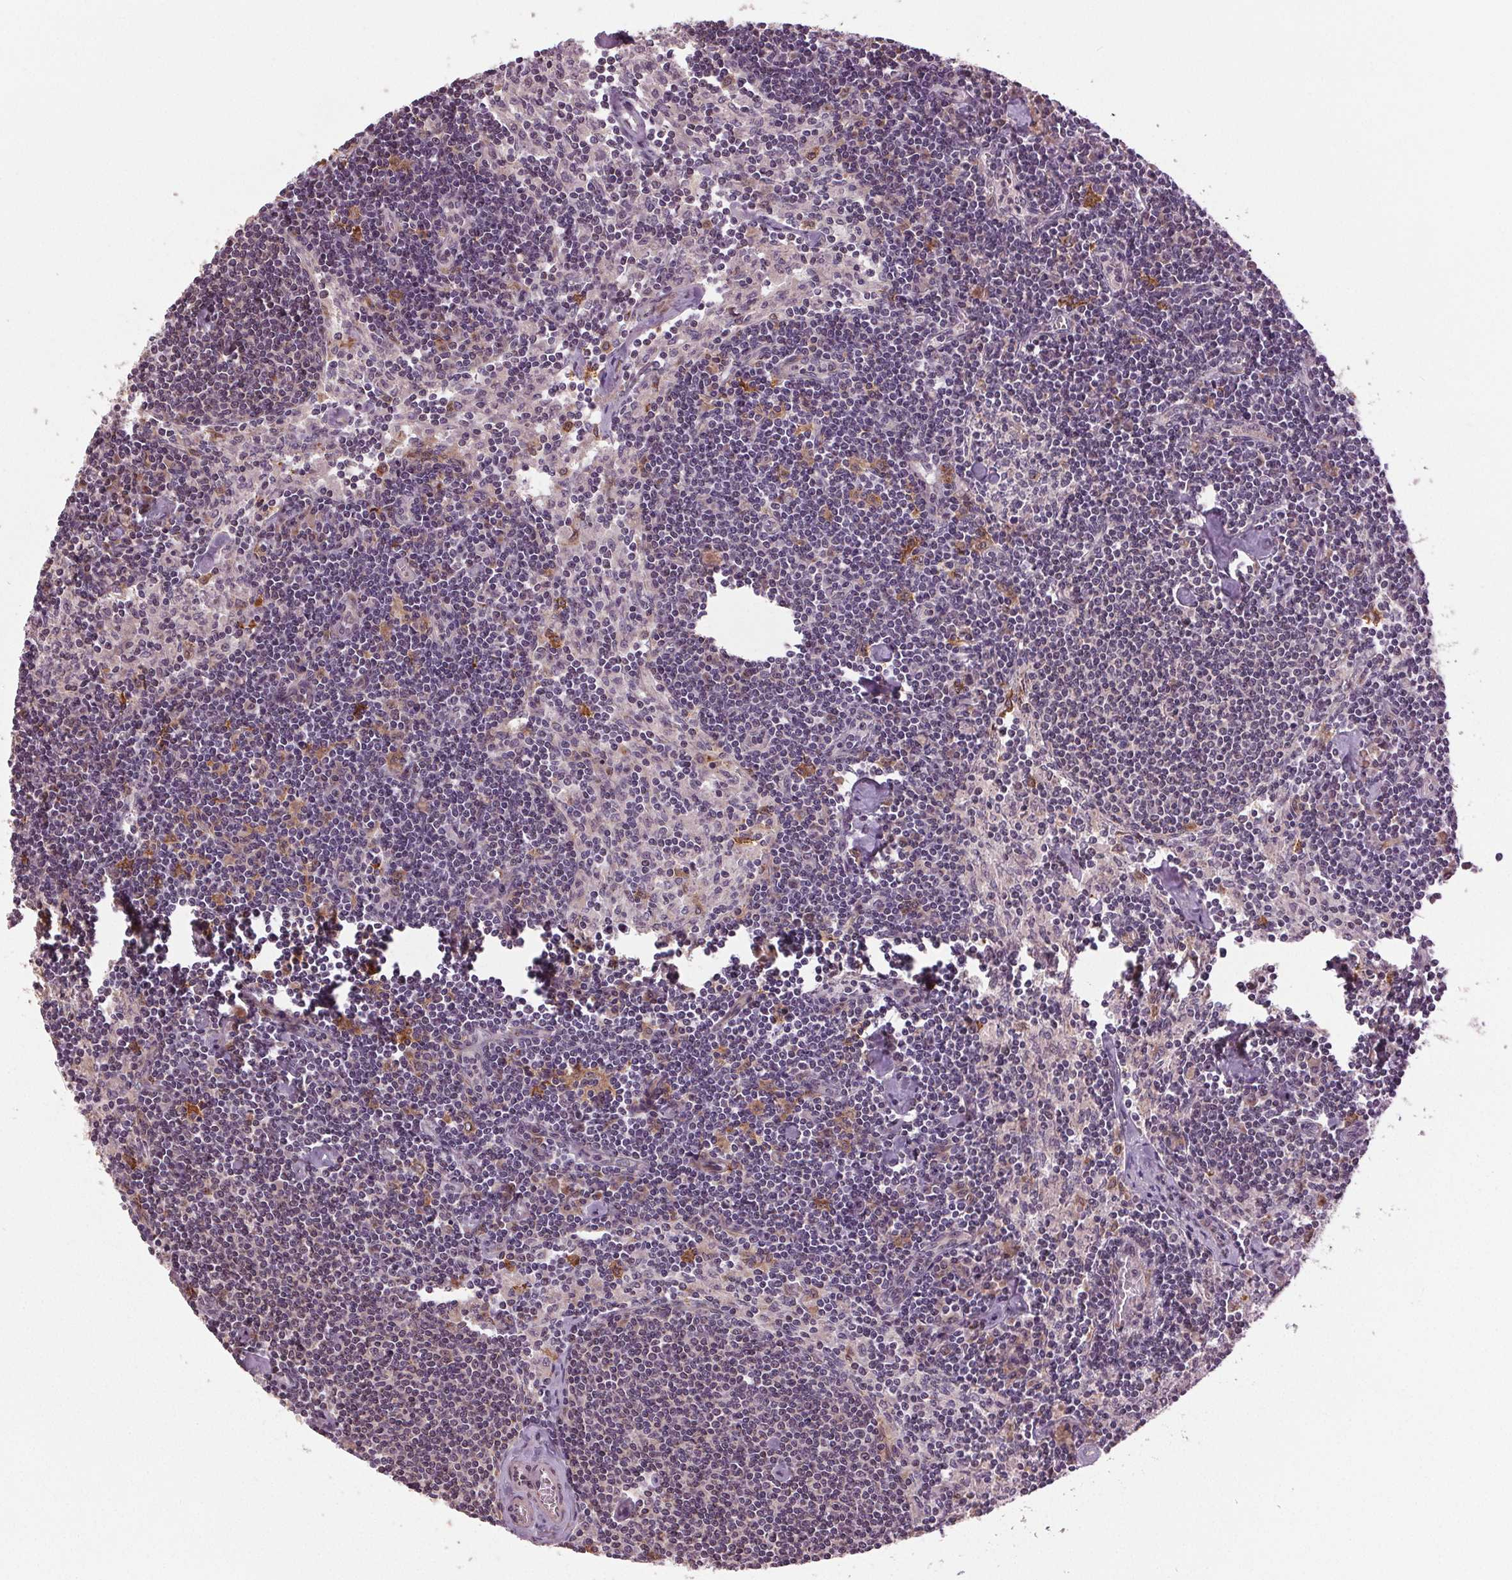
{"staining": {"intensity": "weak", "quantity": "<25%", "location": "cytoplasmic/membranous"}, "tissue": "lymph node", "cell_type": "Germinal center cells", "image_type": "normal", "snomed": [{"axis": "morphology", "description": "Normal tissue, NOS"}, {"axis": "topography", "description": "Lymph node"}], "caption": "This is an immunohistochemistry (IHC) histopathology image of normal lymph node. There is no staining in germinal center cells.", "gene": "BSDC1", "patient": {"sex": "female", "age": 42}}